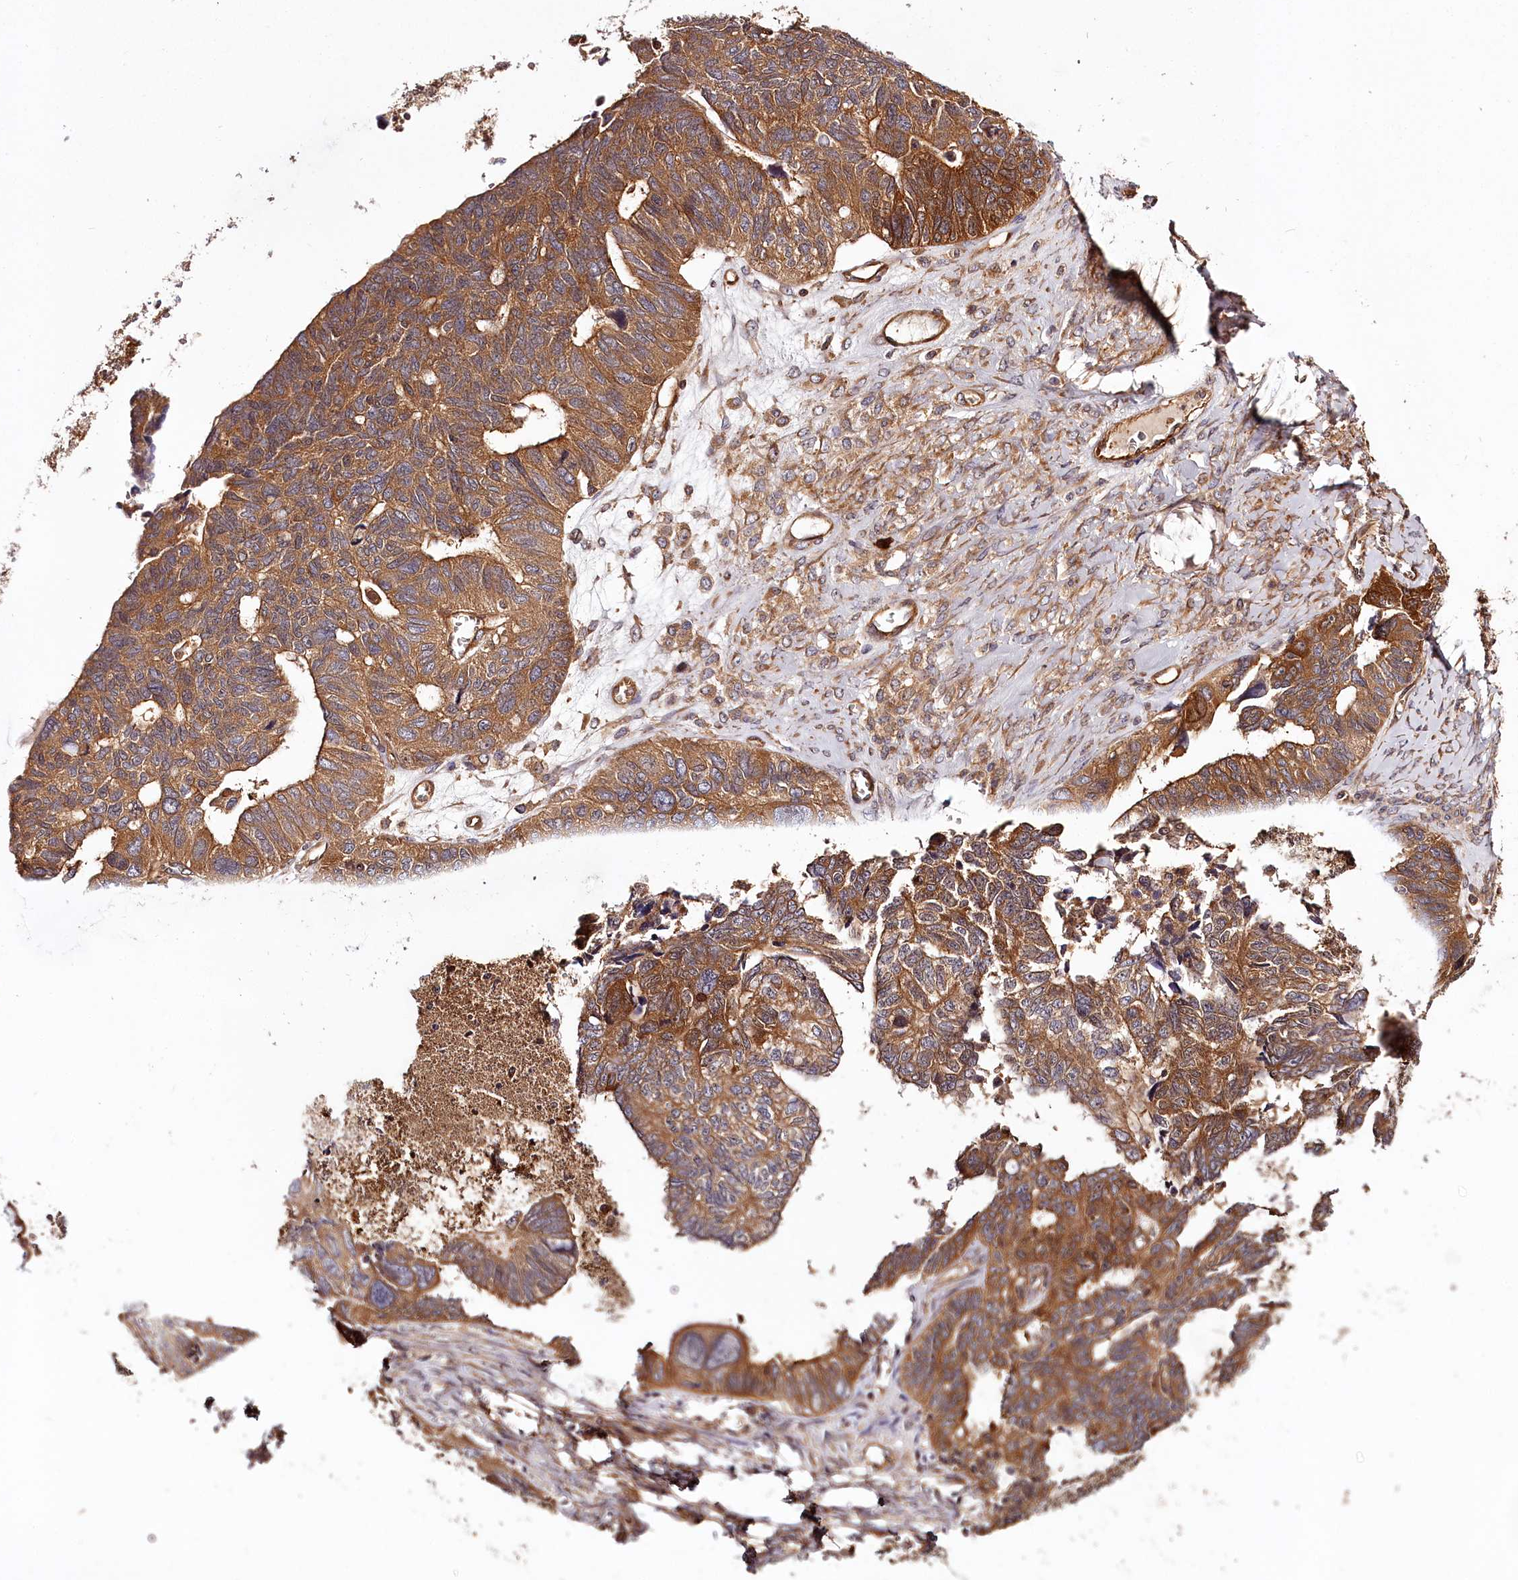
{"staining": {"intensity": "moderate", "quantity": ">75%", "location": "cytoplasmic/membranous"}, "tissue": "ovarian cancer", "cell_type": "Tumor cells", "image_type": "cancer", "snomed": [{"axis": "morphology", "description": "Cystadenocarcinoma, serous, NOS"}, {"axis": "topography", "description": "Ovary"}], "caption": "Immunohistochemical staining of ovarian cancer (serous cystadenocarcinoma) shows medium levels of moderate cytoplasmic/membranous positivity in approximately >75% of tumor cells.", "gene": "TARS1", "patient": {"sex": "female", "age": 79}}